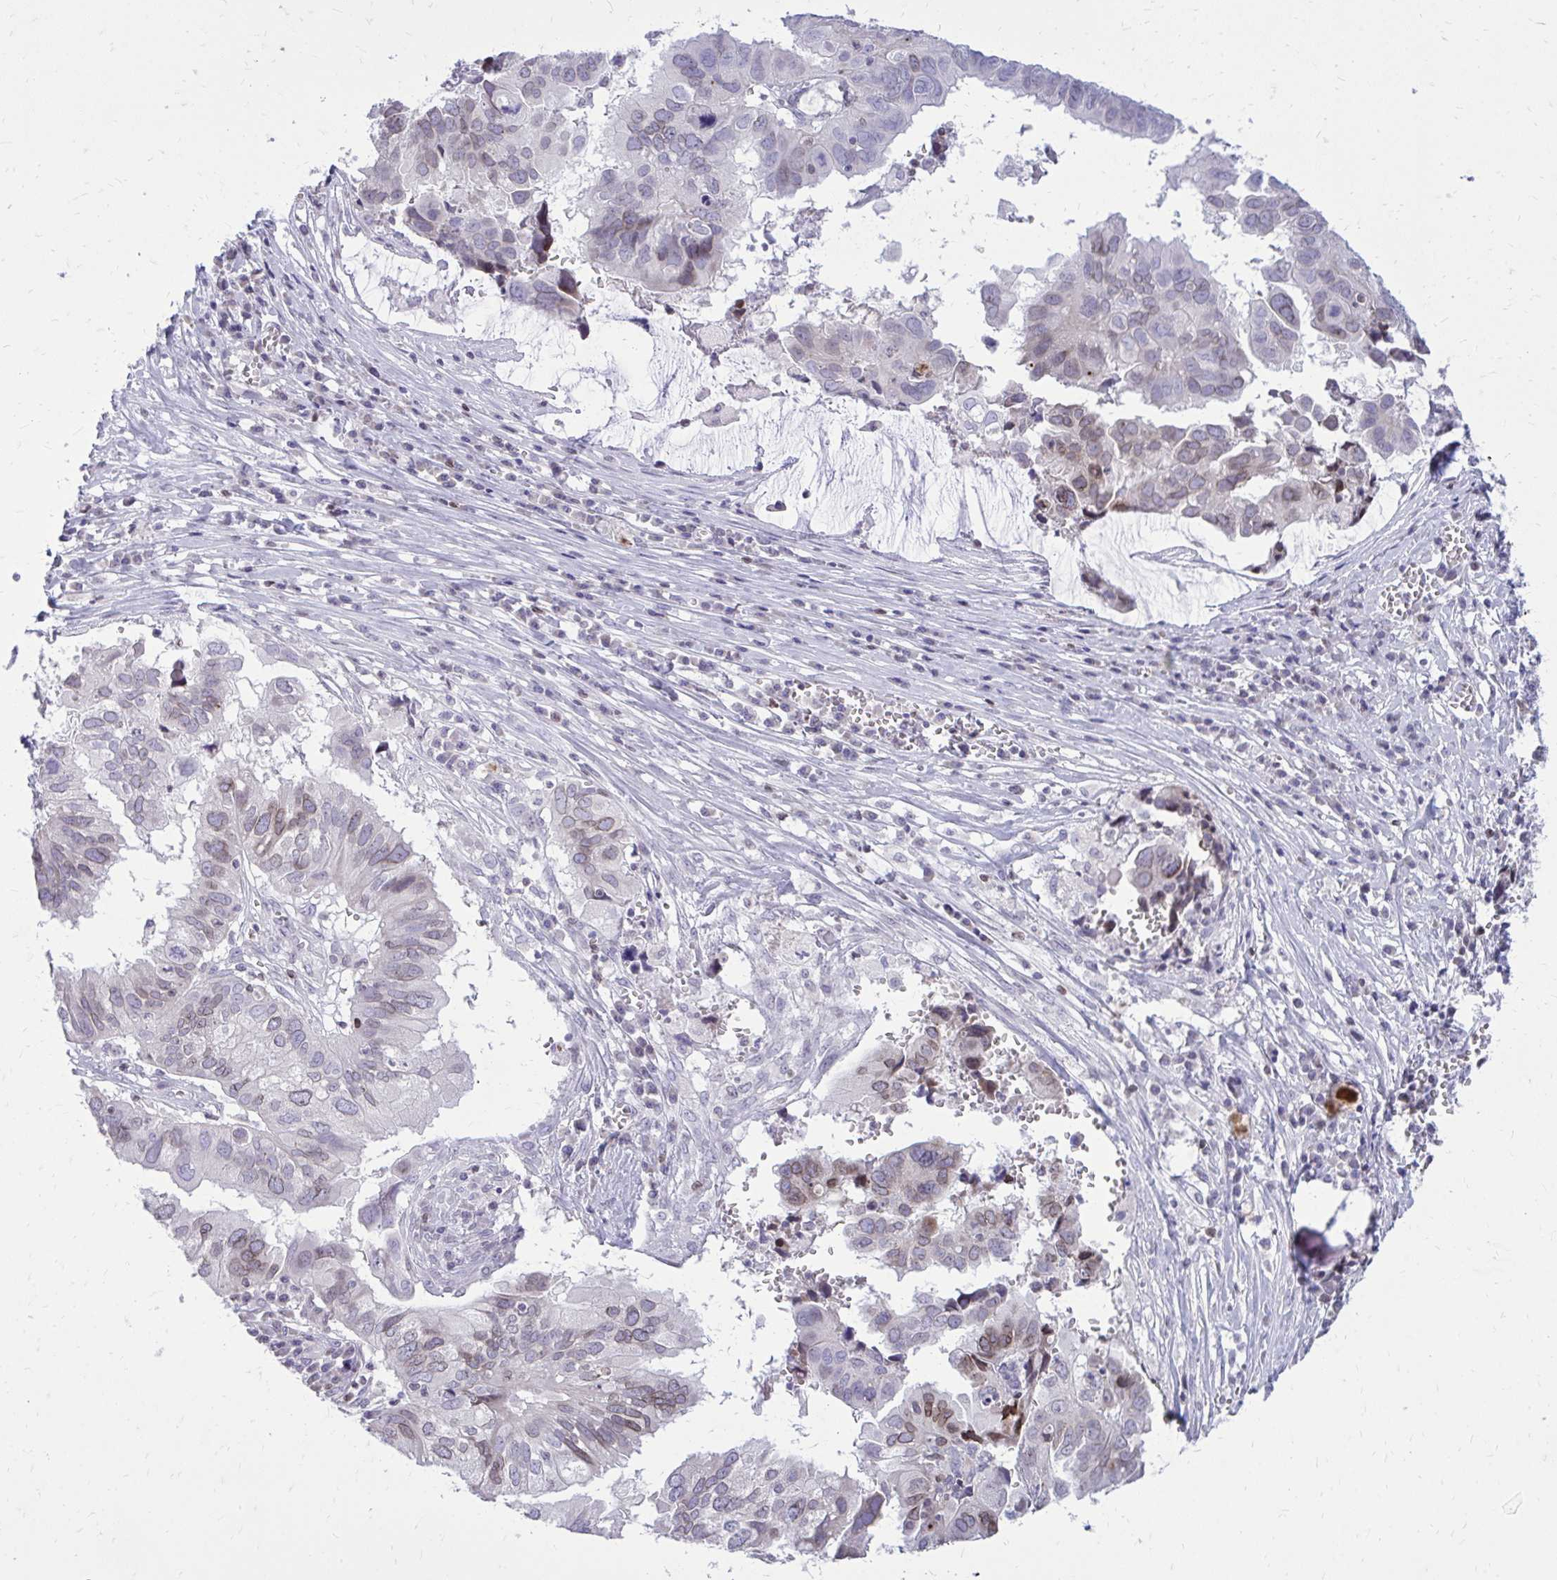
{"staining": {"intensity": "moderate", "quantity": "<25%", "location": "cytoplasmic/membranous,nuclear"}, "tissue": "ovarian cancer", "cell_type": "Tumor cells", "image_type": "cancer", "snomed": [{"axis": "morphology", "description": "Cystadenocarcinoma, serous, NOS"}, {"axis": "topography", "description": "Ovary"}], "caption": "Serous cystadenocarcinoma (ovarian) stained with DAB (3,3'-diaminobenzidine) IHC reveals low levels of moderate cytoplasmic/membranous and nuclear staining in about <25% of tumor cells. (Brightfield microscopy of DAB IHC at high magnification).", "gene": "RPS6KA2", "patient": {"sex": "female", "age": 79}}